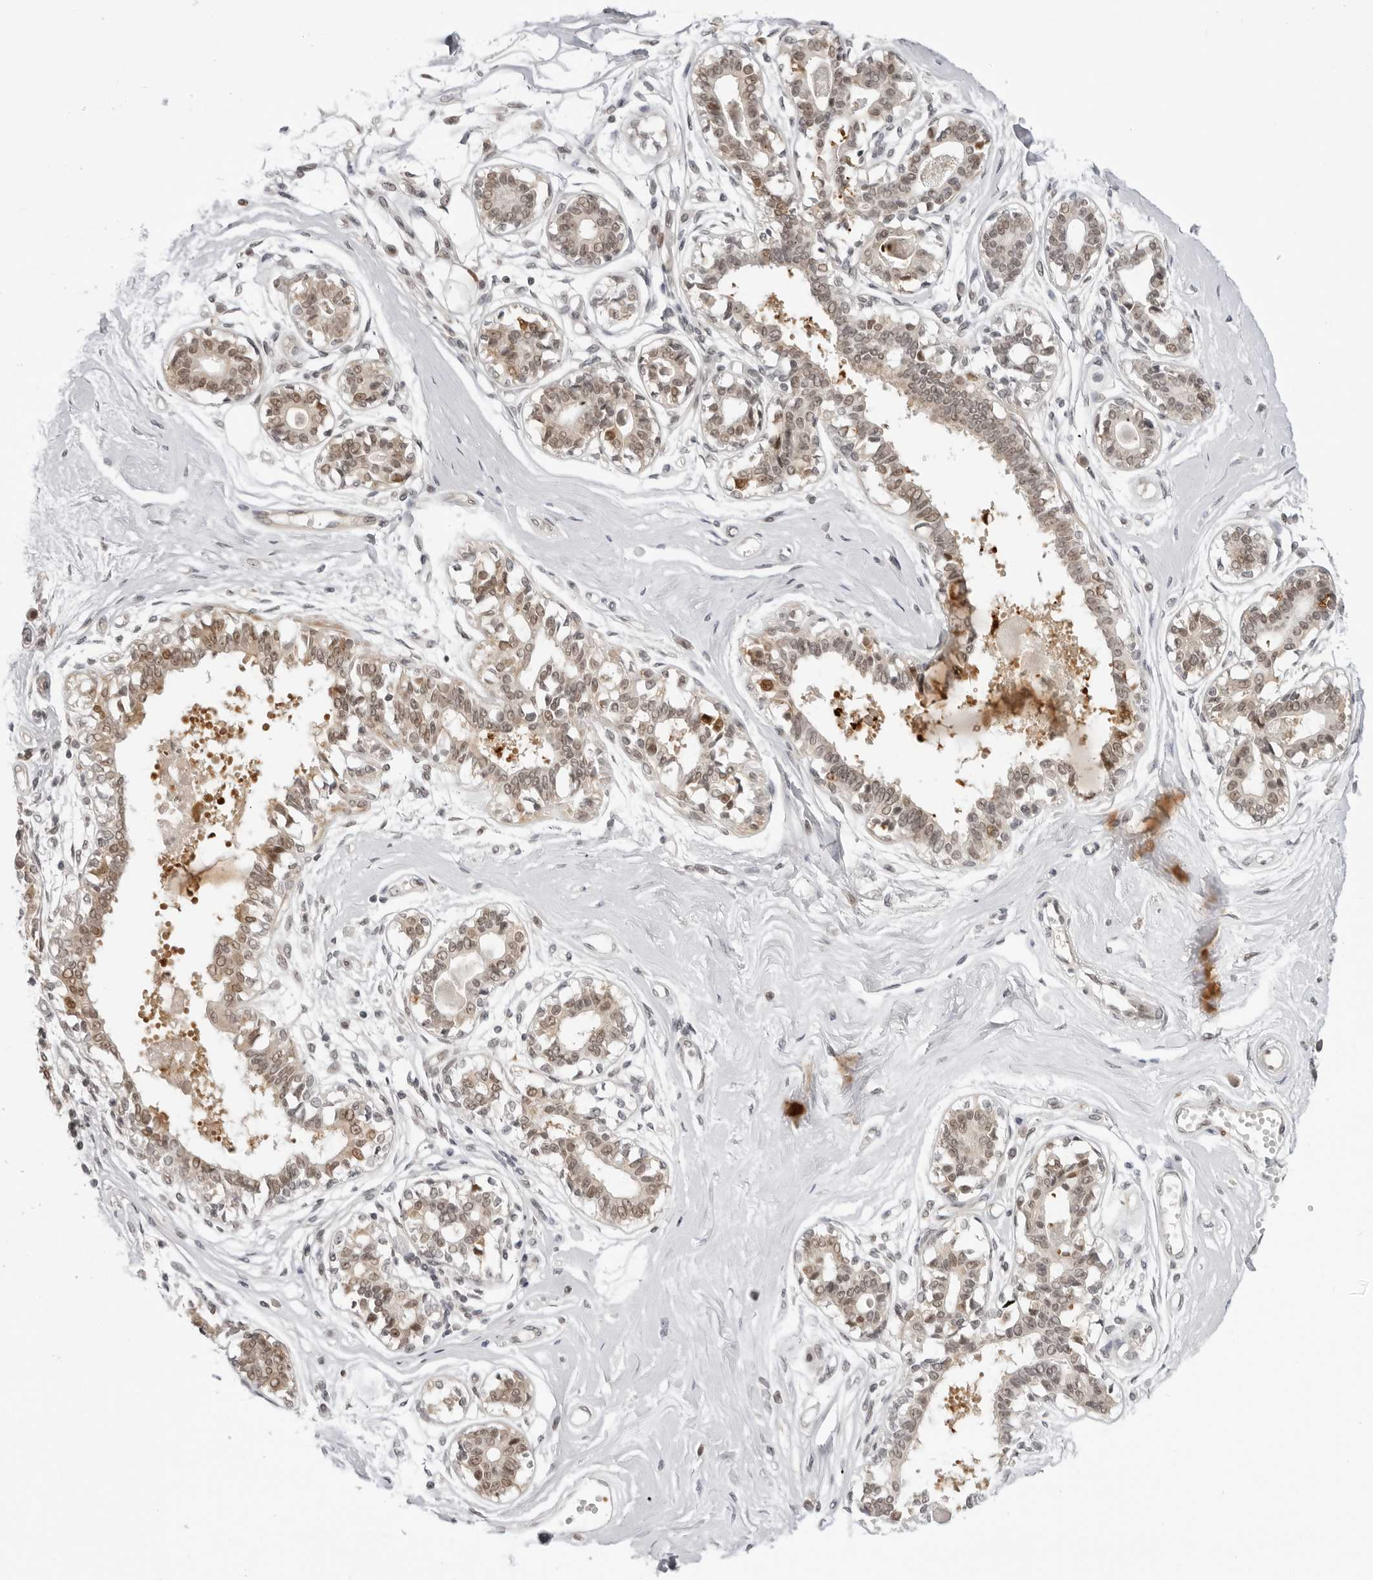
{"staining": {"intensity": "moderate", "quantity": ">75%", "location": "nuclear"}, "tissue": "breast", "cell_type": "Adipocytes", "image_type": "normal", "snomed": [{"axis": "morphology", "description": "Normal tissue, NOS"}, {"axis": "topography", "description": "Breast"}], "caption": "The micrograph shows a brown stain indicating the presence of a protein in the nuclear of adipocytes in breast. (DAB (3,3'-diaminobenzidine) IHC, brown staining for protein, blue staining for nuclei).", "gene": "SRGAP2", "patient": {"sex": "female", "age": 45}}